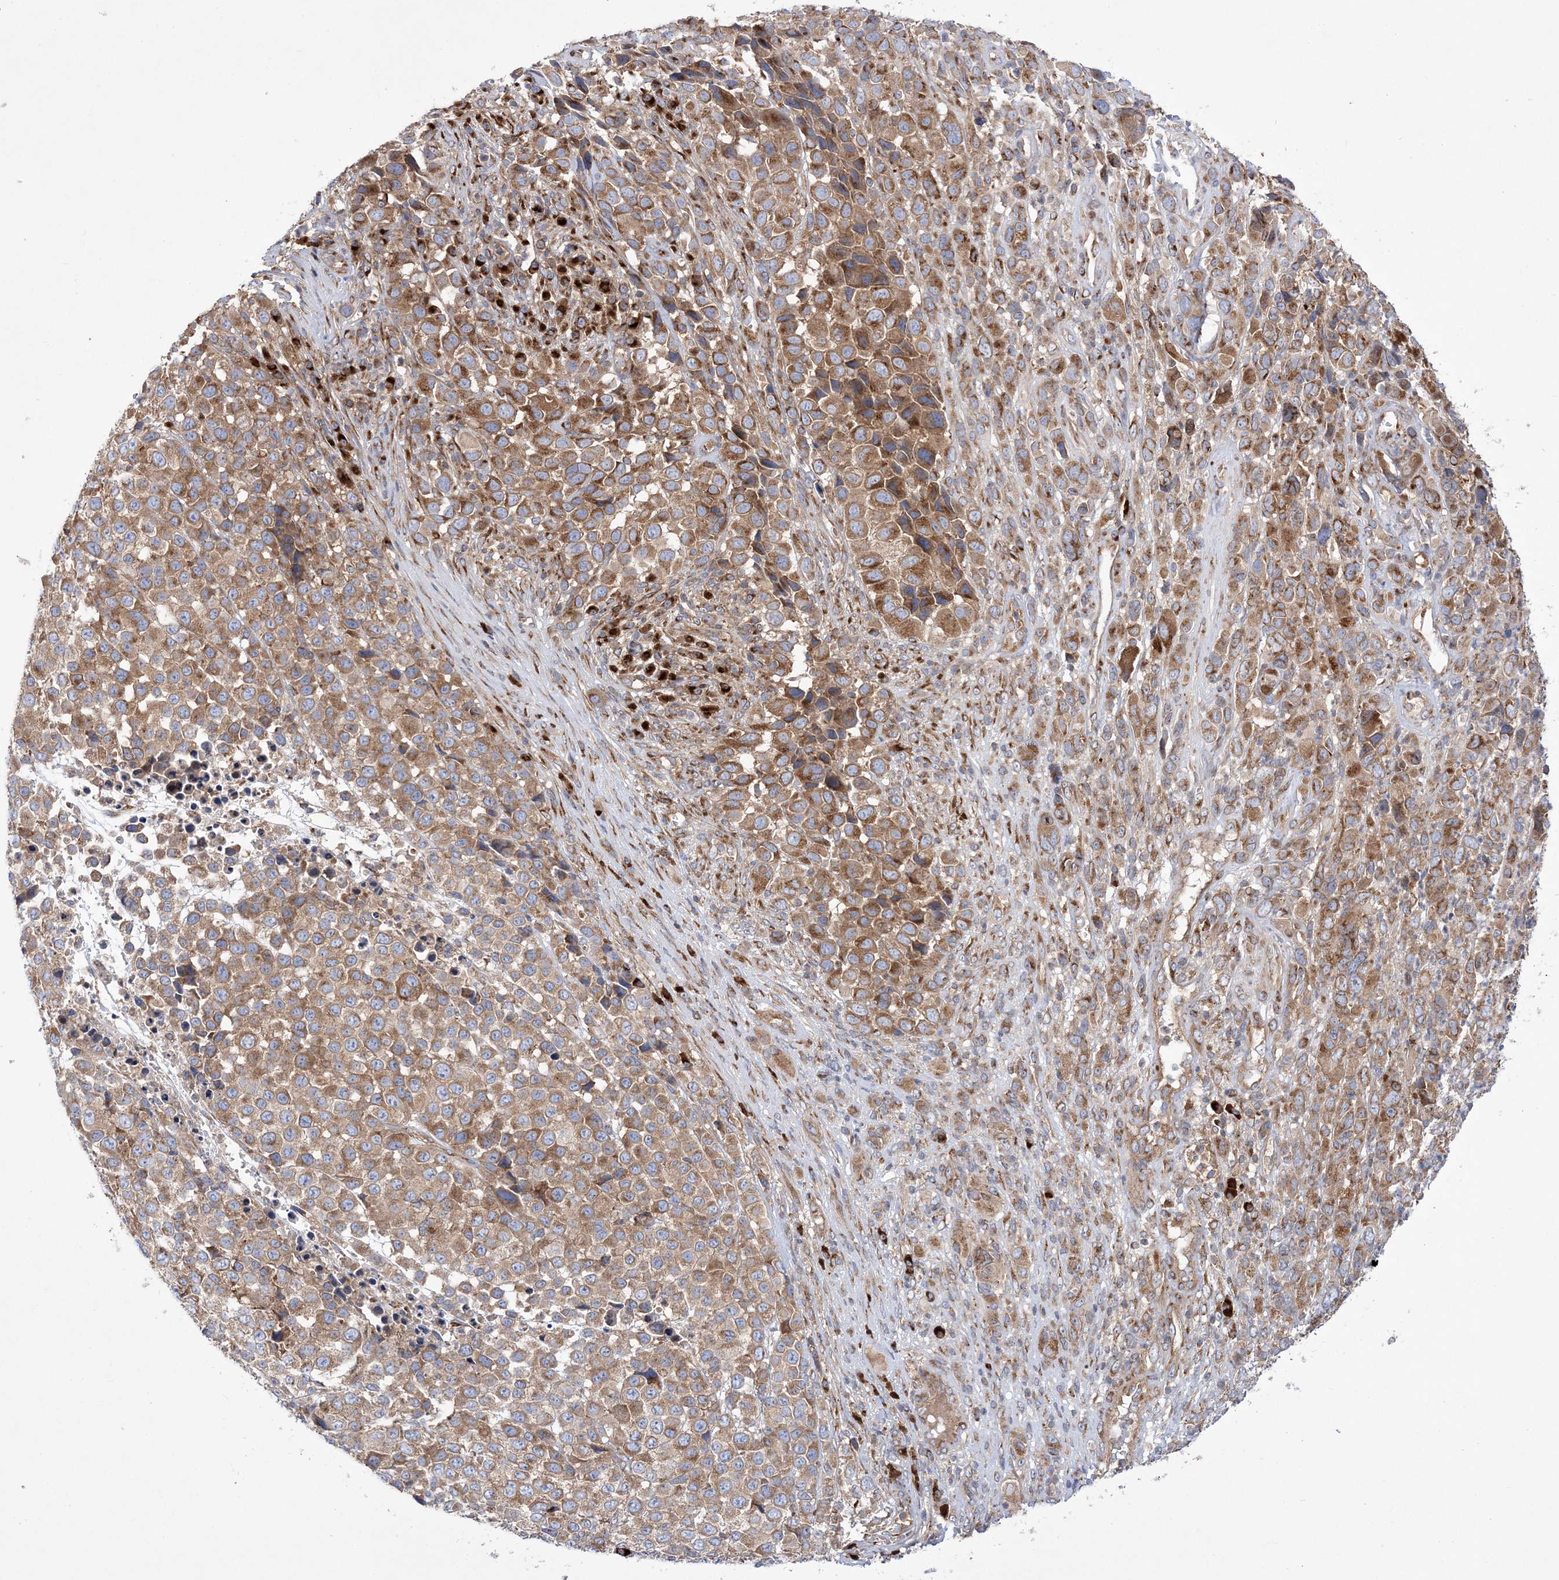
{"staining": {"intensity": "moderate", "quantity": "25%-75%", "location": "cytoplasmic/membranous"}, "tissue": "melanoma", "cell_type": "Tumor cells", "image_type": "cancer", "snomed": [{"axis": "morphology", "description": "Malignant melanoma, NOS"}, {"axis": "topography", "description": "Skin of trunk"}], "caption": "Immunohistochemical staining of malignant melanoma reveals medium levels of moderate cytoplasmic/membranous expression in approximately 25%-75% of tumor cells.", "gene": "COPB2", "patient": {"sex": "male", "age": 71}}